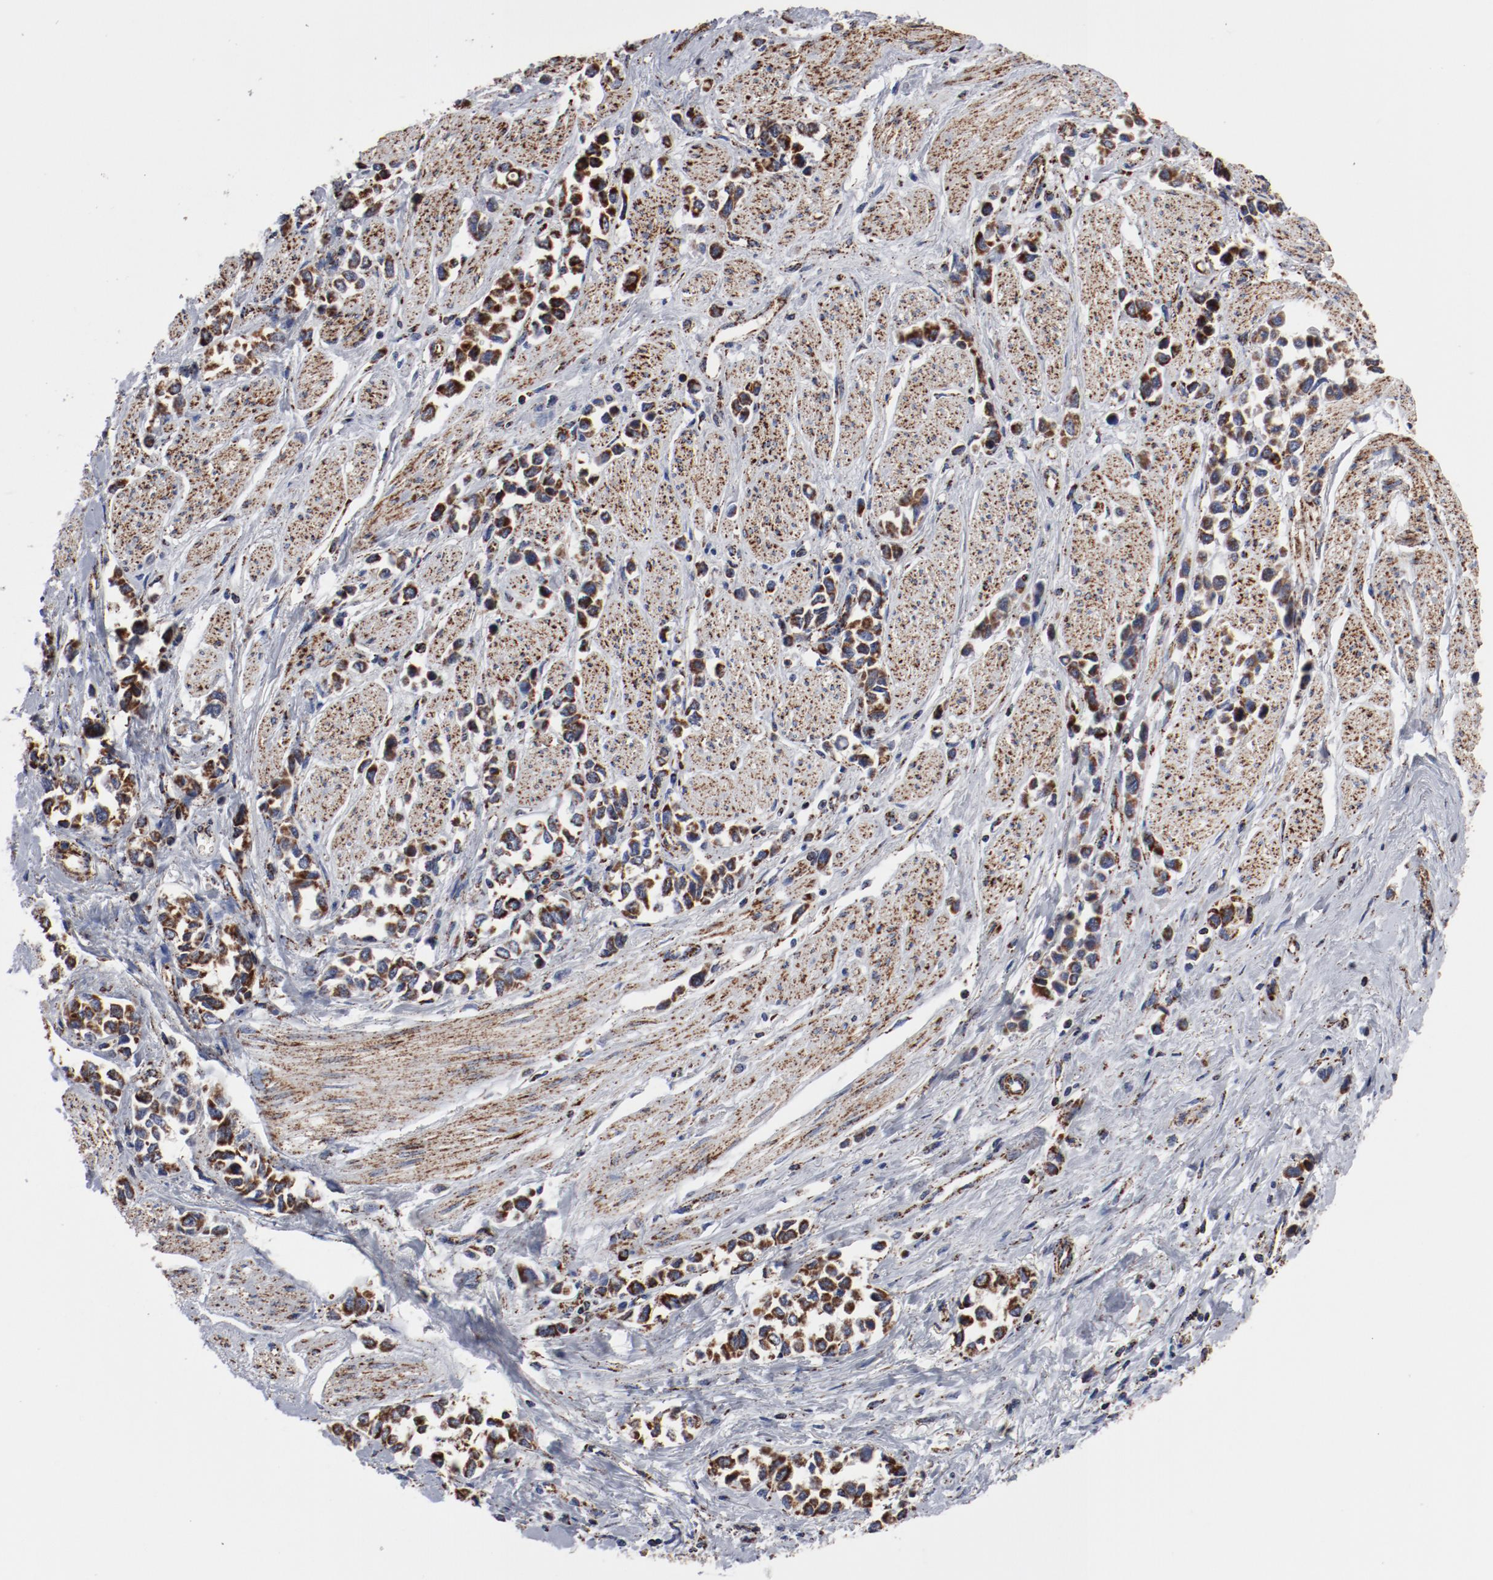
{"staining": {"intensity": "strong", "quantity": ">75%", "location": "cytoplasmic/membranous"}, "tissue": "stomach cancer", "cell_type": "Tumor cells", "image_type": "cancer", "snomed": [{"axis": "morphology", "description": "Adenocarcinoma, NOS"}, {"axis": "topography", "description": "Stomach, upper"}], "caption": "Stomach cancer stained with a protein marker demonstrates strong staining in tumor cells.", "gene": "NDUFV2", "patient": {"sex": "male", "age": 76}}